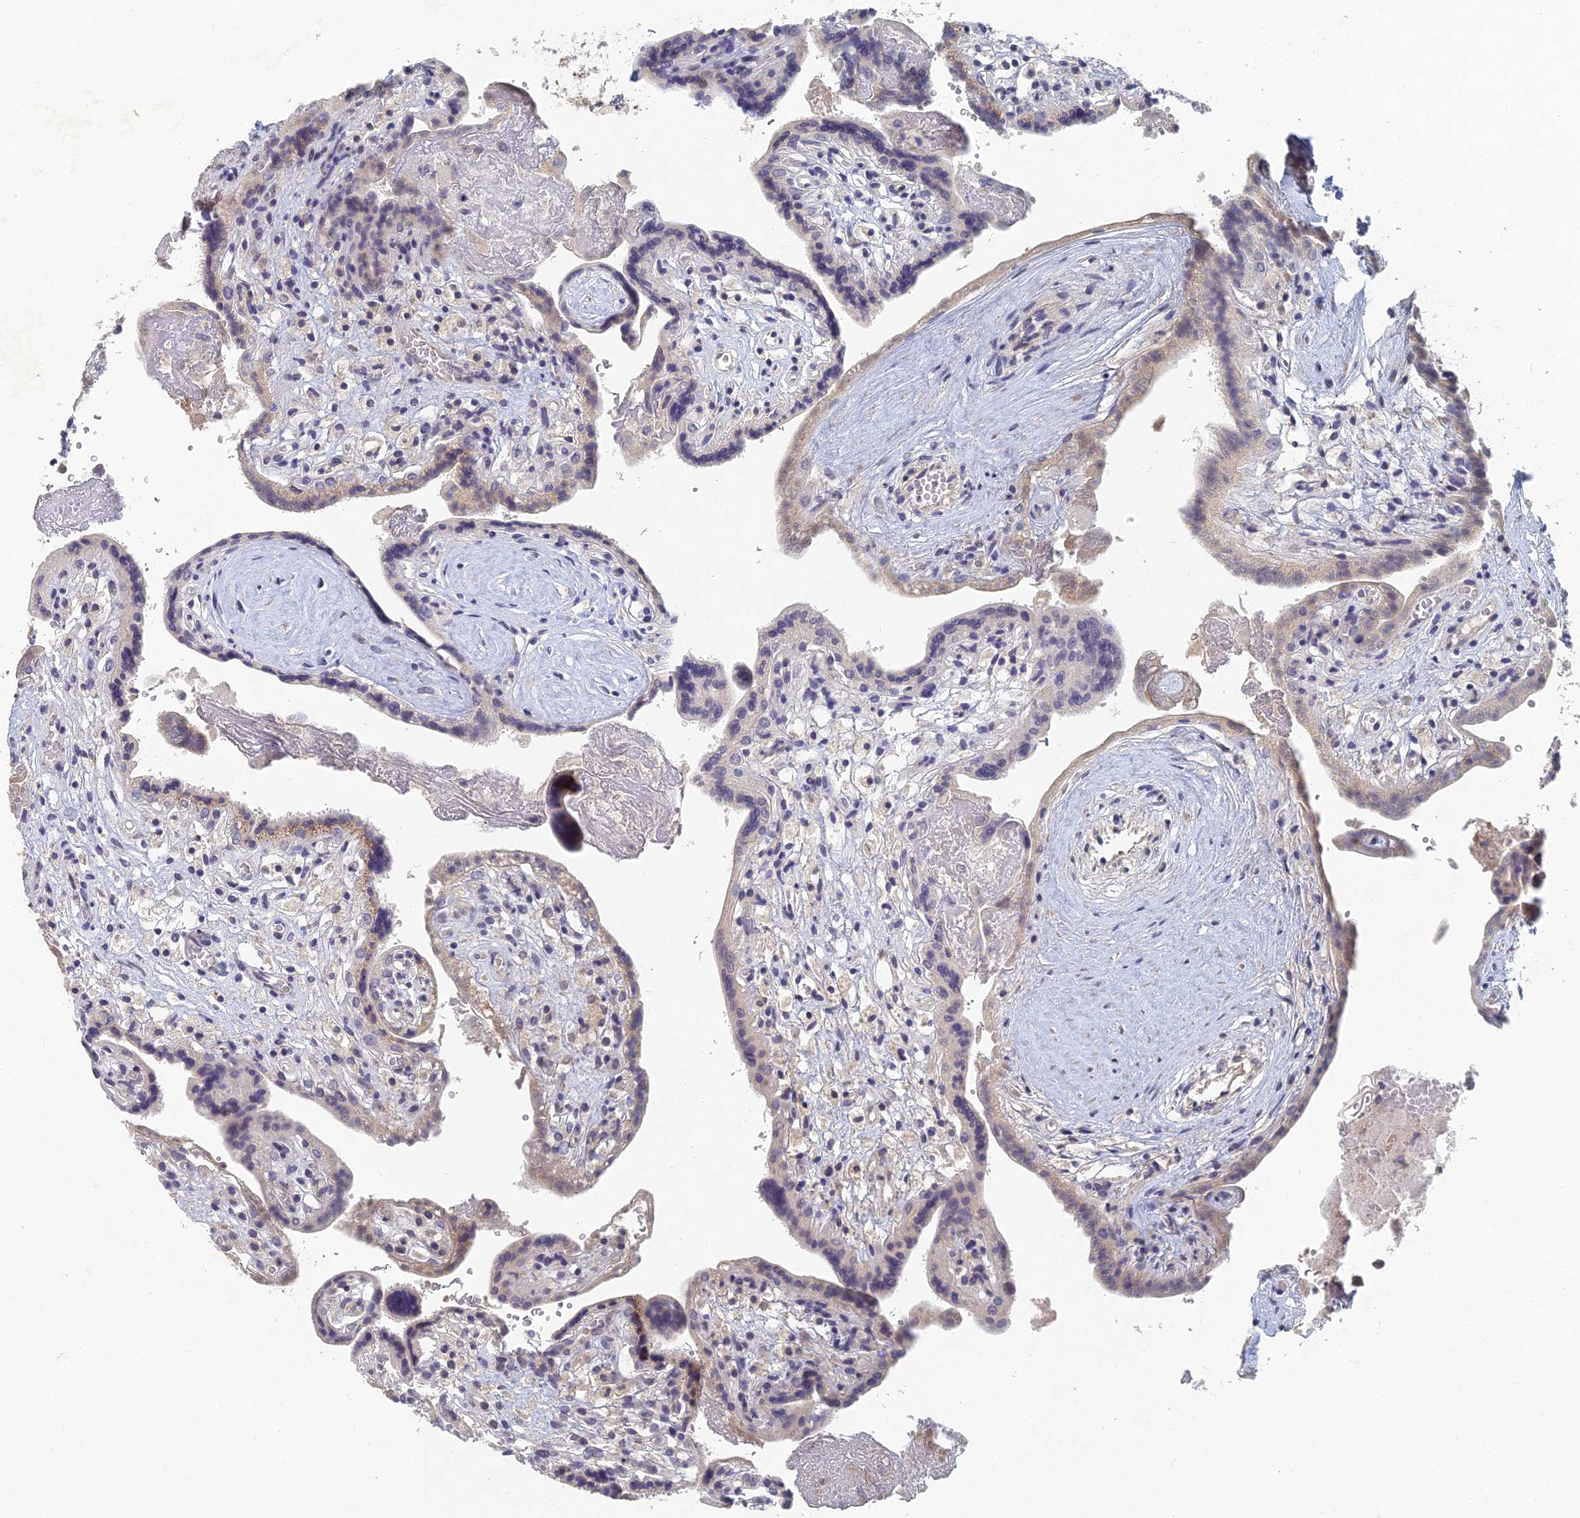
{"staining": {"intensity": "negative", "quantity": "none", "location": "none"}, "tissue": "placenta", "cell_type": "Trophoblastic cells", "image_type": "normal", "snomed": [{"axis": "morphology", "description": "Normal tissue, NOS"}, {"axis": "topography", "description": "Placenta"}], "caption": "IHC histopathology image of benign placenta: human placenta stained with DAB shows no significant protein positivity in trophoblastic cells. (Immunohistochemistry (ihc), brightfield microscopy, high magnification).", "gene": "GNA15", "patient": {"sex": "female", "age": 37}}